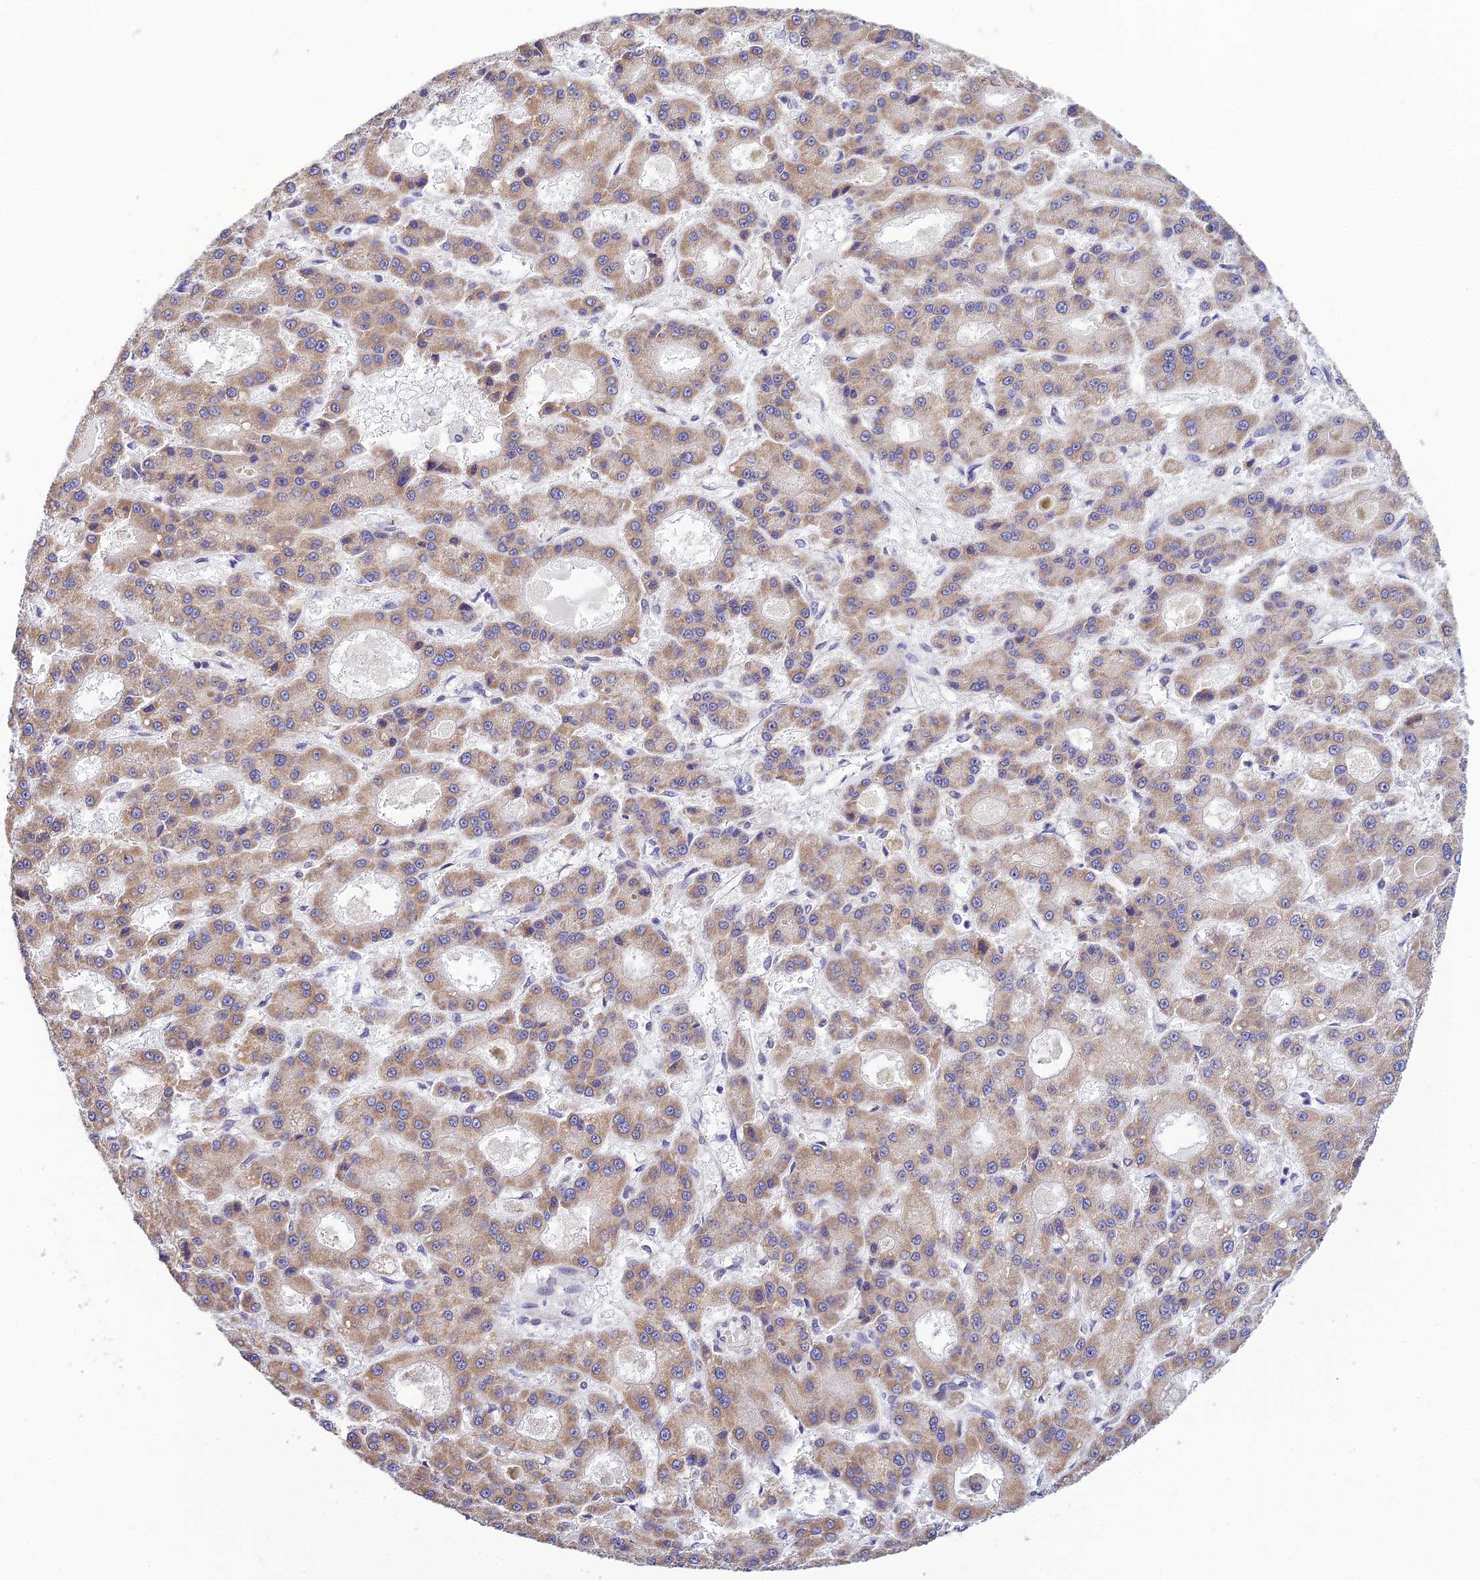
{"staining": {"intensity": "moderate", "quantity": ">75%", "location": "cytoplasmic/membranous"}, "tissue": "liver cancer", "cell_type": "Tumor cells", "image_type": "cancer", "snomed": [{"axis": "morphology", "description": "Carcinoma, Hepatocellular, NOS"}, {"axis": "topography", "description": "Liver"}], "caption": "A brown stain shows moderate cytoplasmic/membranous positivity of a protein in liver hepatocellular carcinoma tumor cells.", "gene": "C2orf49", "patient": {"sex": "male", "age": 70}}